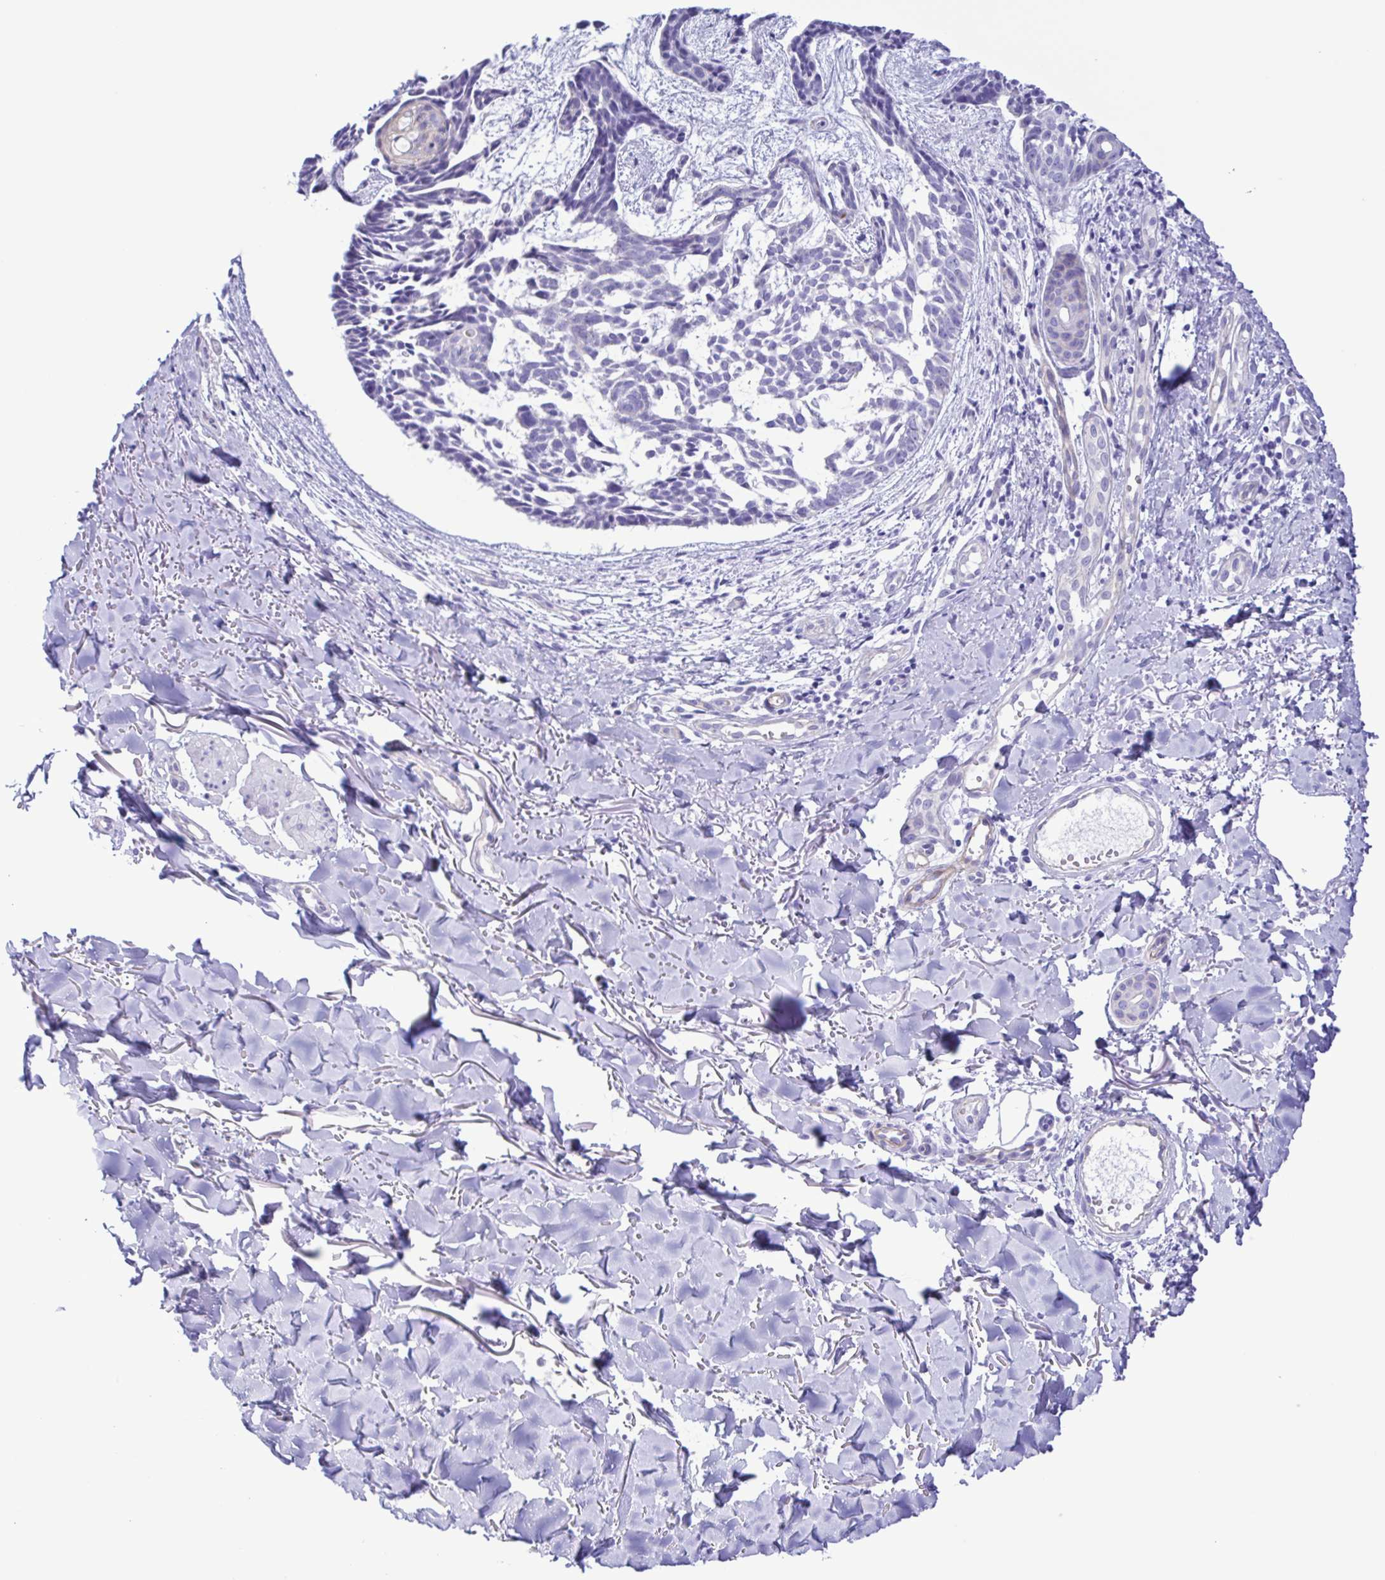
{"staining": {"intensity": "negative", "quantity": "none", "location": "none"}, "tissue": "skin cancer", "cell_type": "Tumor cells", "image_type": "cancer", "snomed": [{"axis": "morphology", "description": "Basal cell carcinoma"}, {"axis": "topography", "description": "Skin"}], "caption": "Immunohistochemistry of human skin basal cell carcinoma demonstrates no staining in tumor cells. (Stains: DAB immunohistochemistry (IHC) with hematoxylin counter stain, Microscopy: brightfield microscopy at high magnification).", "gene": "CYP11A1", "patient": {"sex": "male", "age": 78}}